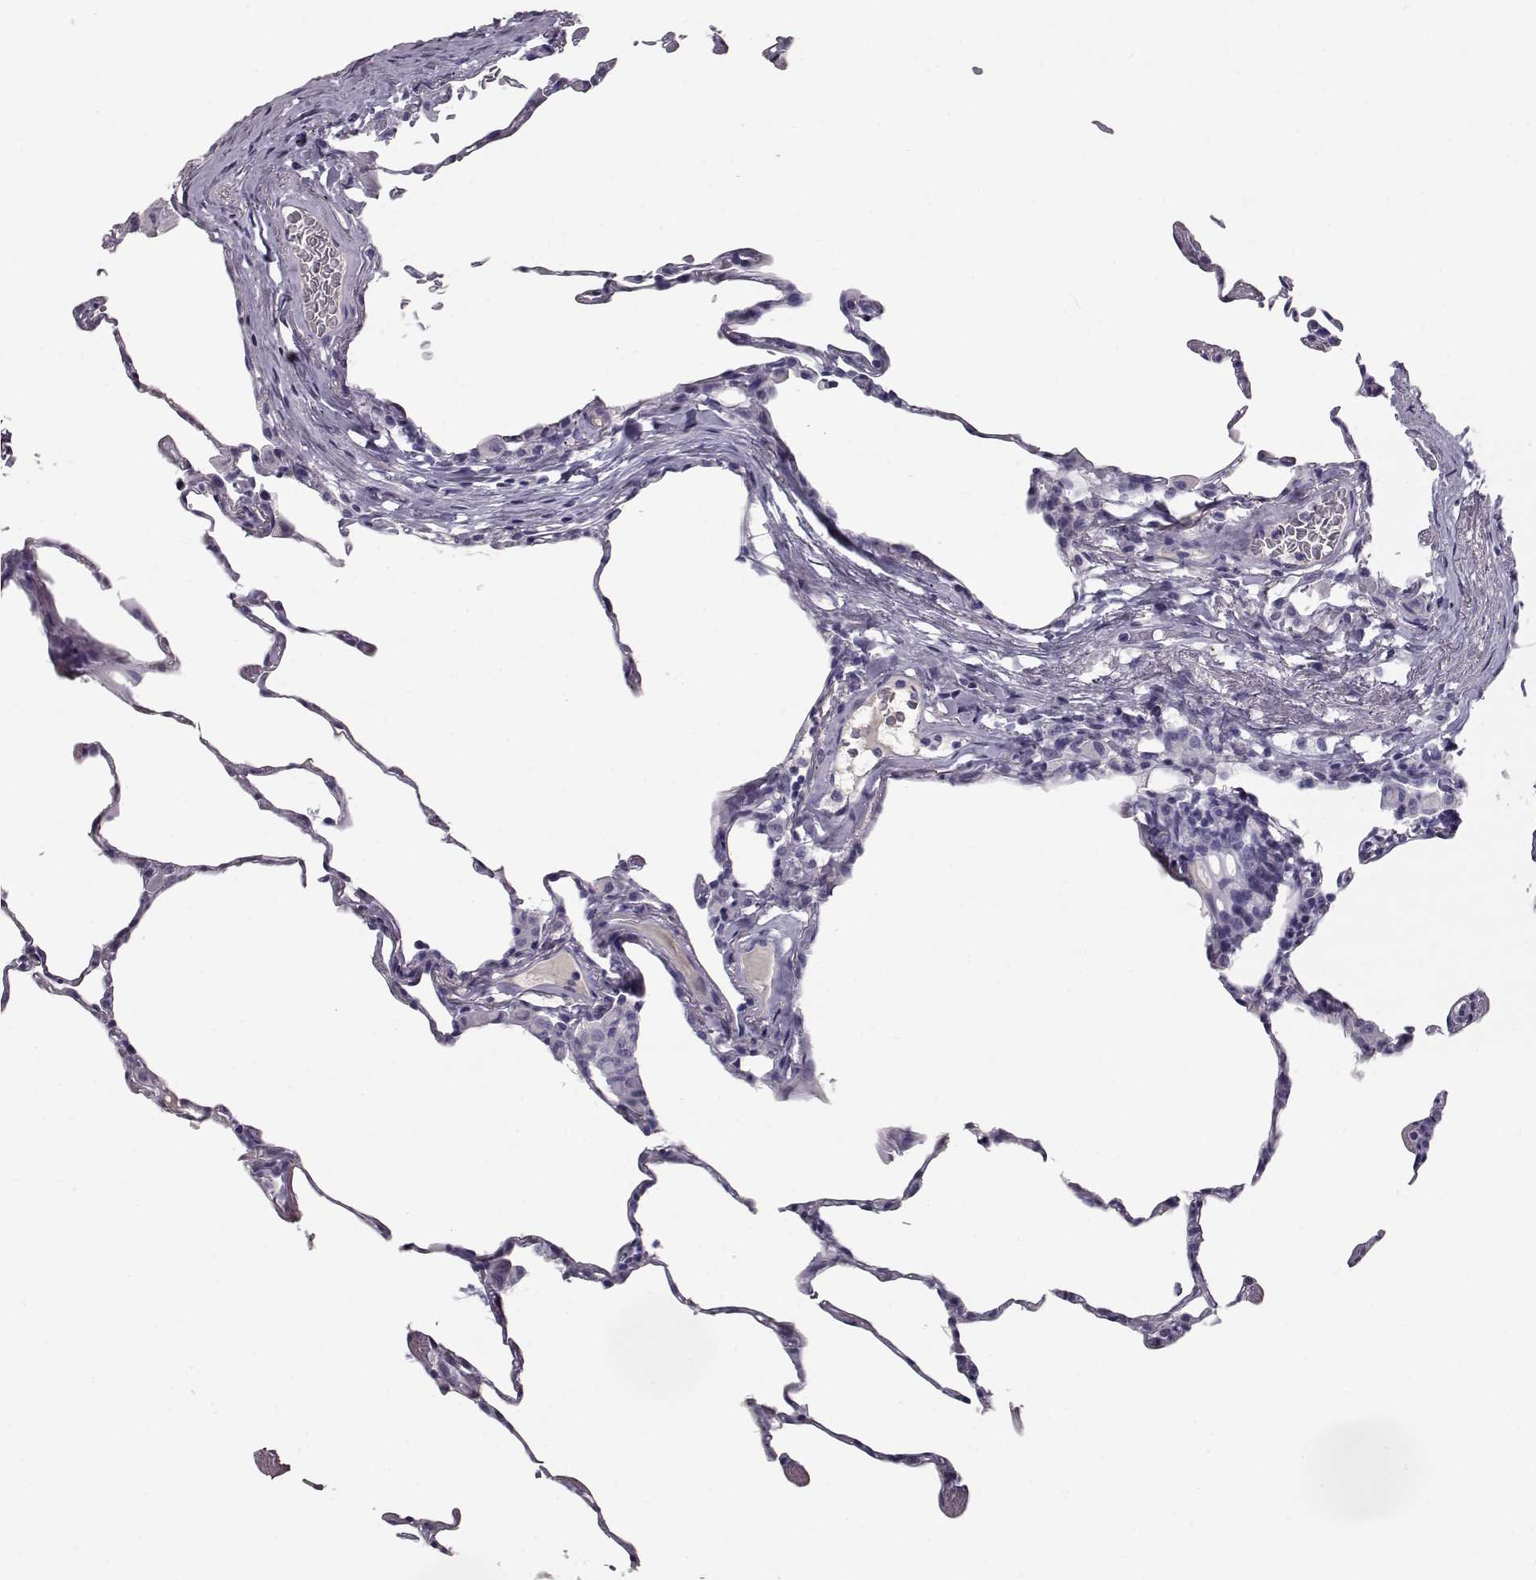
{"staining": {"intensity": "negative", "quantity": "none", "location": "none"}, "tissue": "lung", "cell_type": "Alveolar cells", "image_type": "normal", "snomed": [{"axis": "morphology", "description": "Normal tissue, NOS"}, {"axis": "topography", "description": "Lung"}], "caption": "High power microscopy histopathology image of an immunohistochemistry (IHC) image of normal lung, revealing no significant expression in alveolar cells.", "gene": "CCL19", "patient": {"sex": "female", "age": 57}}